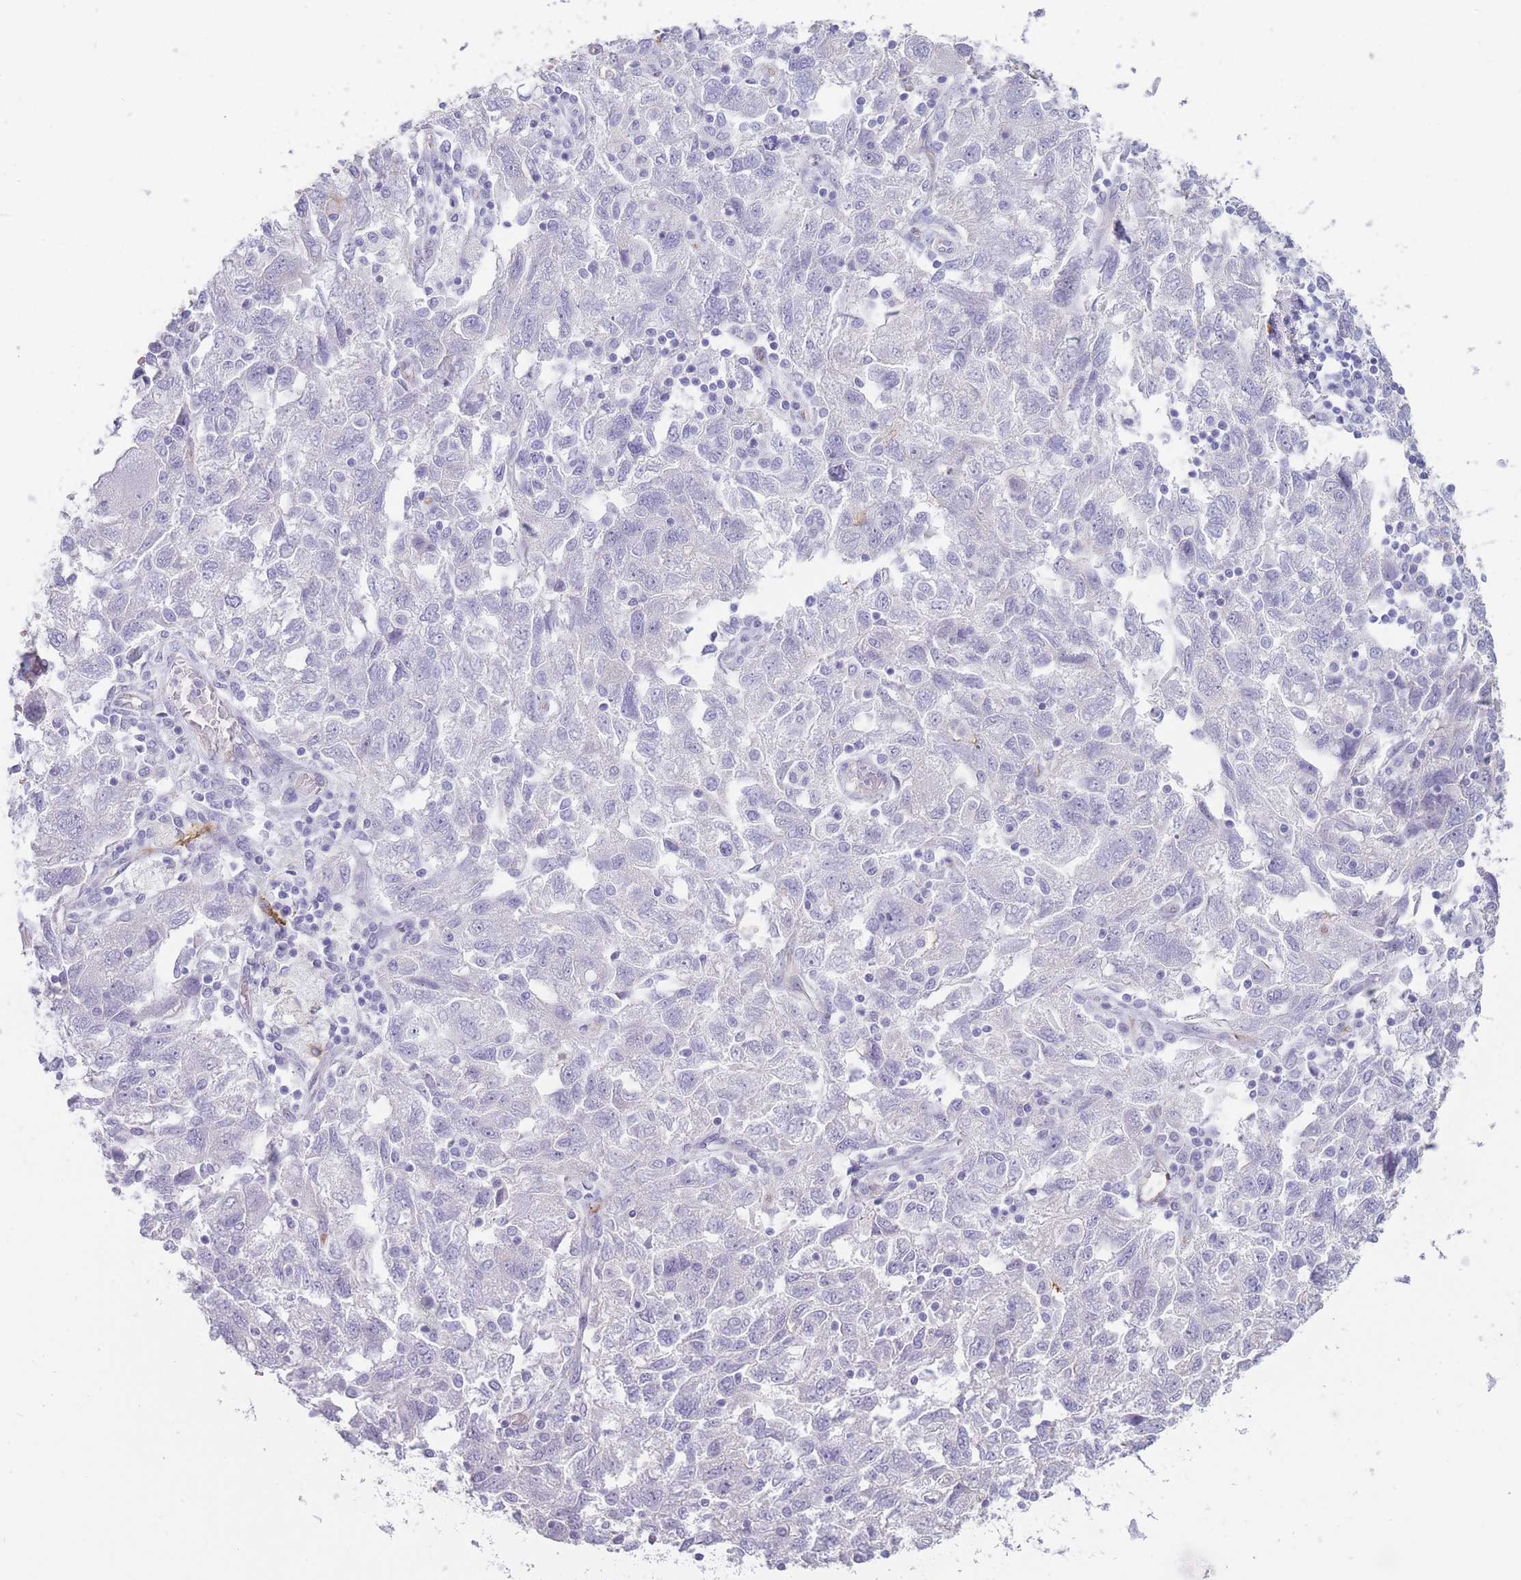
{"staining": {"intensity": "negative", "quantity": "none", "location": "none"}, "tissue": "ovarian cancer", "cell_type": "Tumor cells", "image_type": "cancer", "snomed": [{"axis": "morphology", "description": "Carcinoma, NOS"}, {"axis": "morphology", "description": "Cystadenocarcinoma, serous, NOS"}, {"axis": "topography", "description": "Ovary"}], "caption": "High magnification brightfield microscopy of ovarian cancer (serous cystadenocarcinoma) stained with DAB (brown) and counterstained with hematoxylin (blue): tumor cells show no significant expression.", "gene": "UTP14A", "patient": {"sex": "female", "age": 69}}